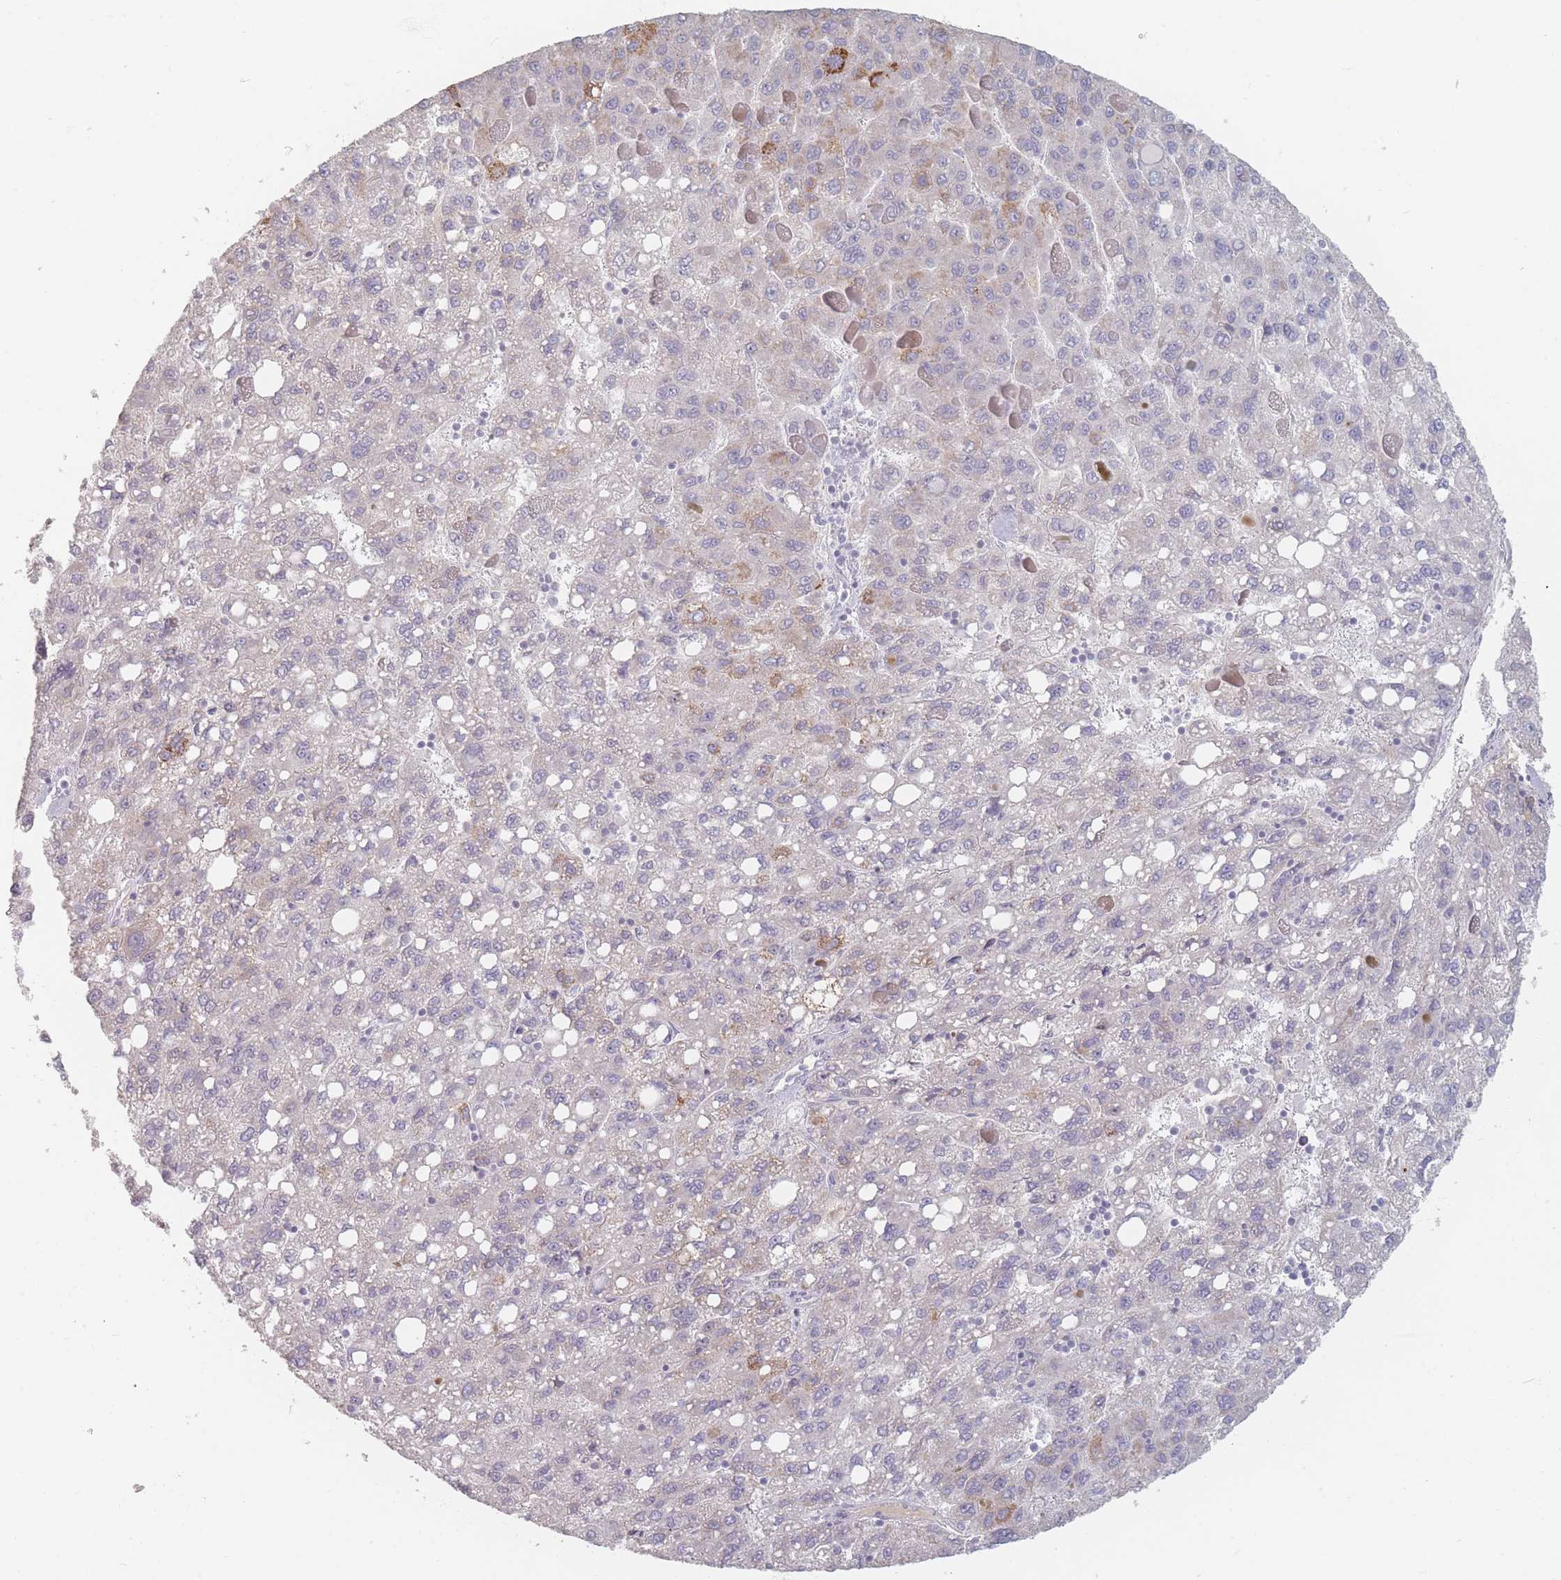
{"staining": {"intensity": "strong", "quantity": "<25%", "location": "cytoplasmic/membranous"}, "tissue": "liver cancer", "cell_type": "Tumor cells", "image_type": "cancer", "snomed": [{"axis": "morphology", "description": "Carcinoma, Hepatocellular, NOS"}, {"axis": "topography", "description": "Liver"}], "caption": "Immunohistochemical staining of liver hepatocellular carcinoma reveals medium levels of strong cytoplasmic/membranous positivity in about <25% of tumor cells.", "gene": "HELZ2", "patient": {"sex": "female", "age": 82}}